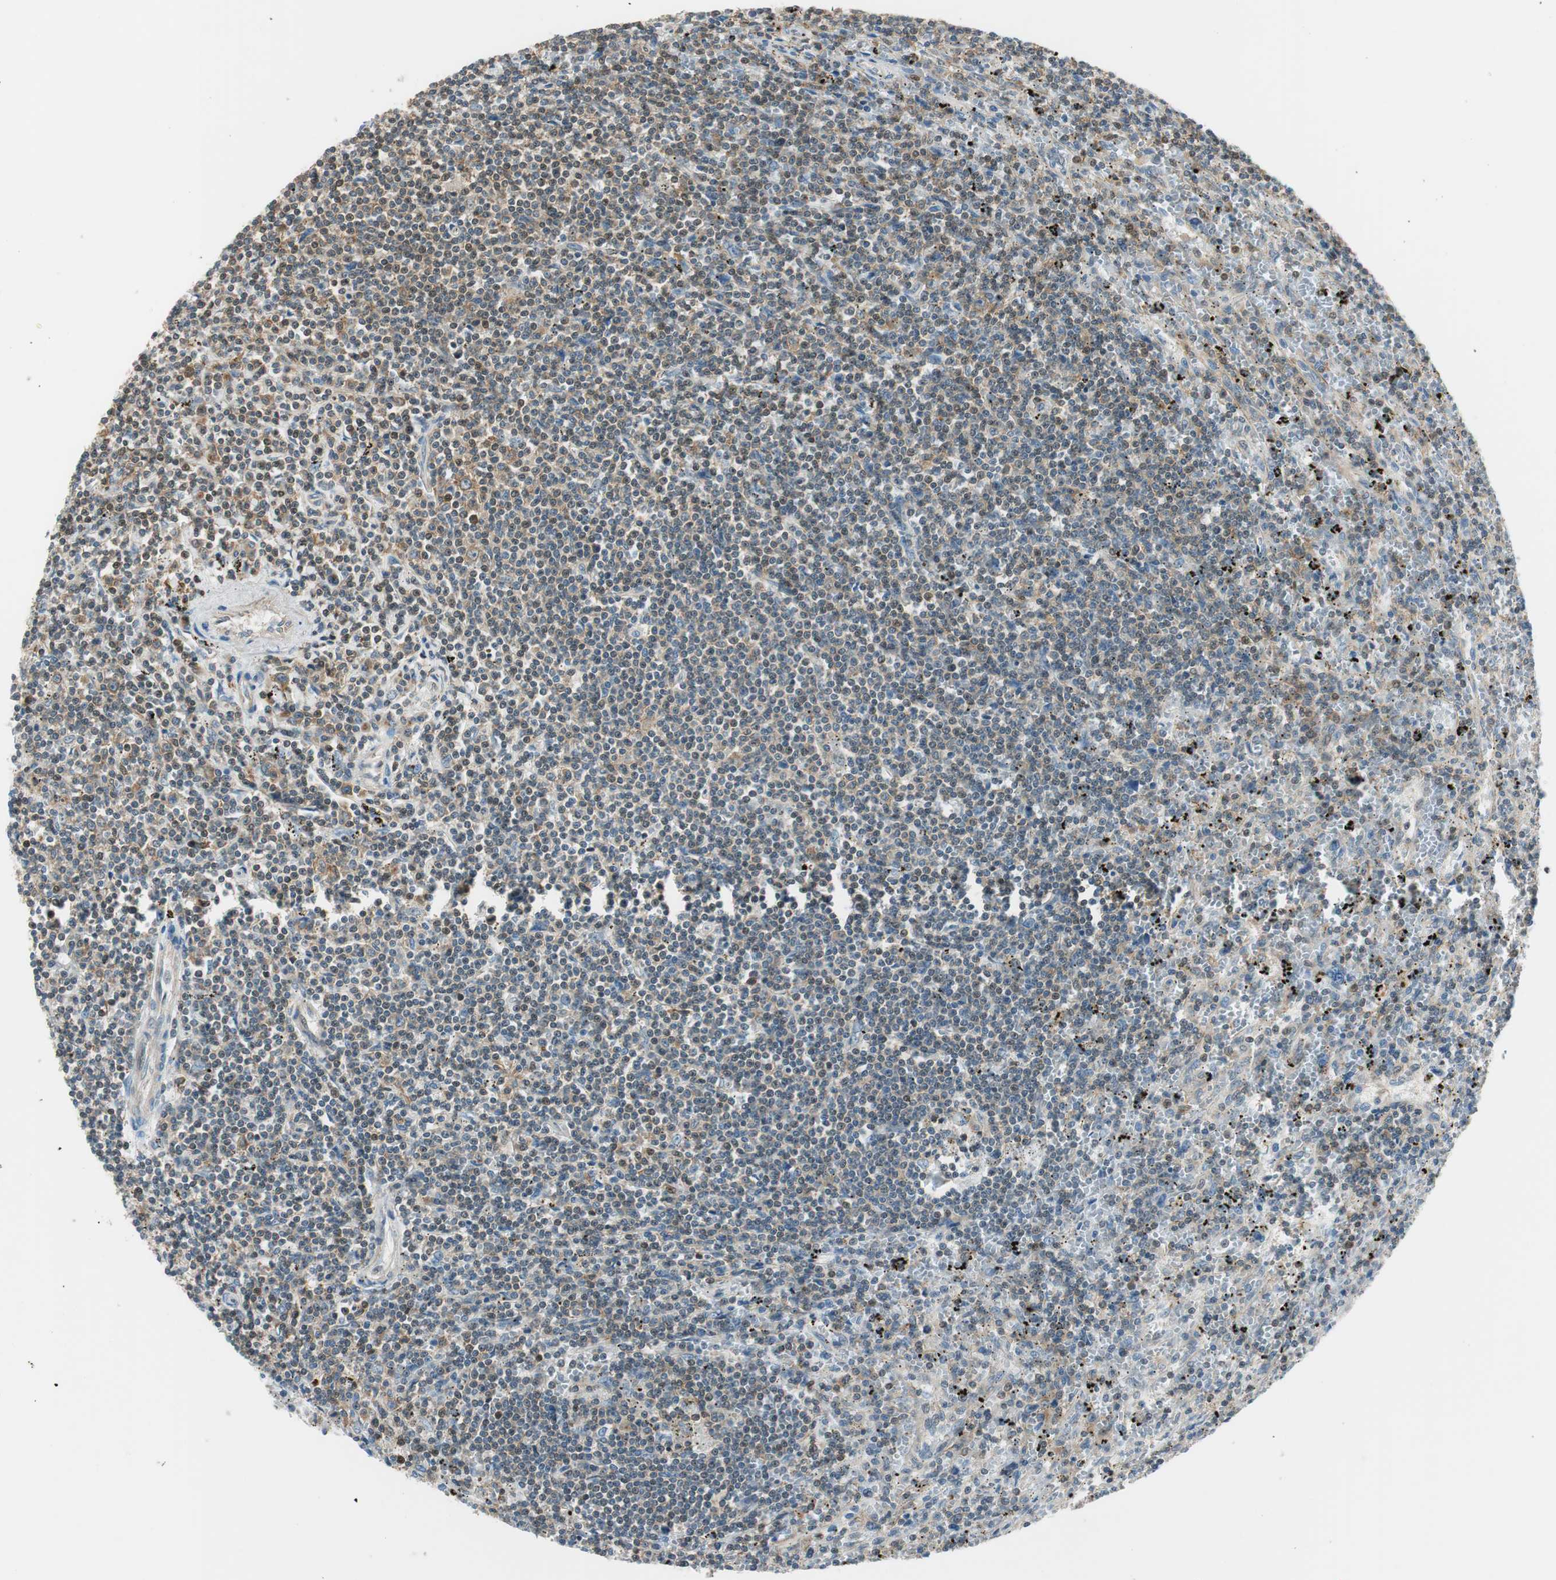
{"staining": {"intensity": "moderate", "quantity": "25%-75%", "location": "cytoplasmic/membranous,nuclear"}, "tissue": "lymphoma", "cell_type": "Tumor cells", "image_type": "cancer", "snomed": [{"axis": "morphology", "description": "Malignant lymphoma, non-Hodgkin's type, Low grade"}, {"axis": "topography", "description": "Spleen"}], "caption": "Protein expression analysis of low-grade malignant lymphoma, non-Hodgkin's type demonstrates moderate cytoplasmic/membranous and nuclear positivity in approximately 25%-75% of tumor cells.", "gene": "PI4K2B", "patient": {"sex": "male", "age": 76}}